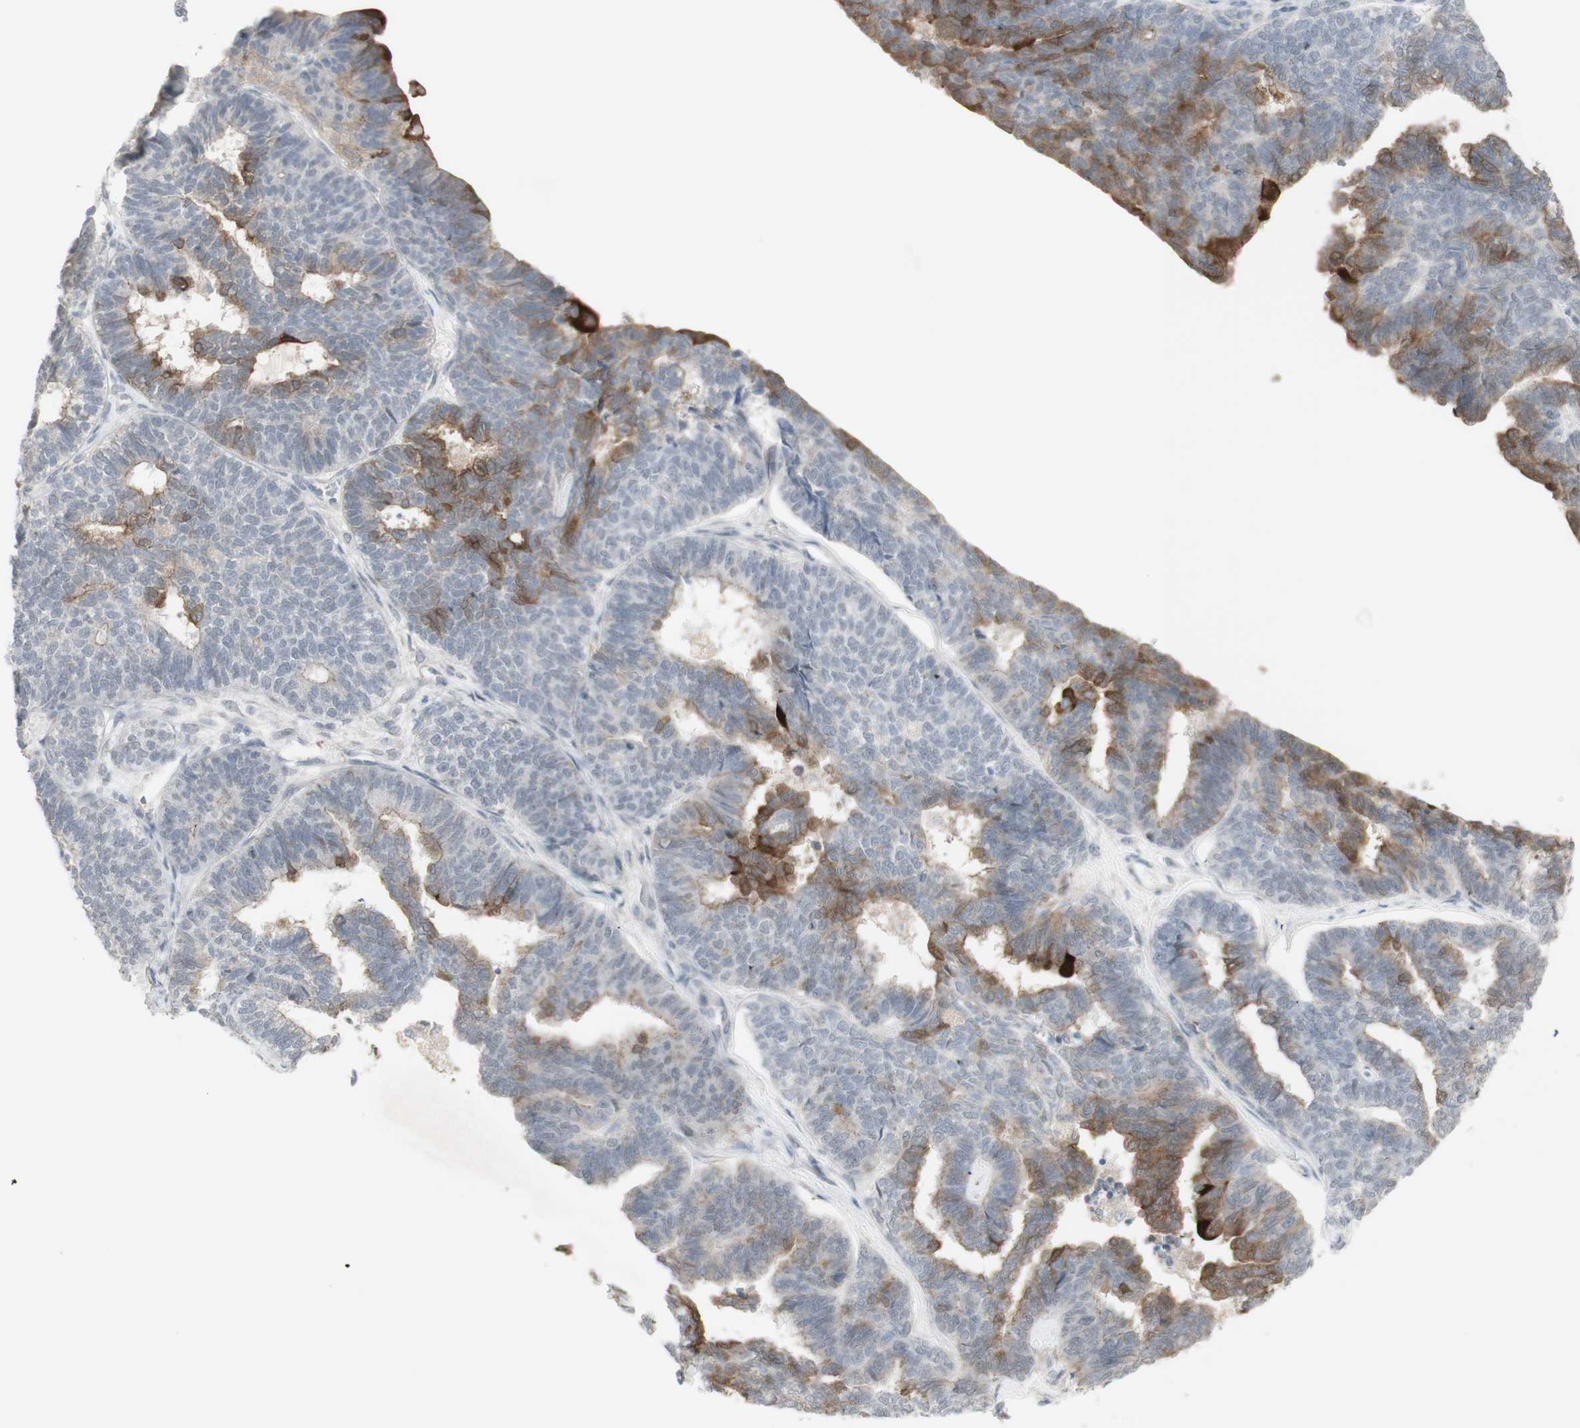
{"staining": {"intensity": "moderate", "quantity": "<25%", "location": "cytoplasmic/membranous"}, "tissue": "endometrial cancer", "cell_type": "Tumor cells", "image_type": "cancer", "snomed": [{"axis": "morphology", "description": "Adenocarcinoma, NOS"}, {"axis": "topography", "description": "Endometrium"}], "caption": "Tumor cells show moderate cytoplasmic/membranous expression in about <25% of cells in adenocarcinoma (endometrial).", "gene": "C1orf116", "patient": {"sex": "female", "age": 70}}